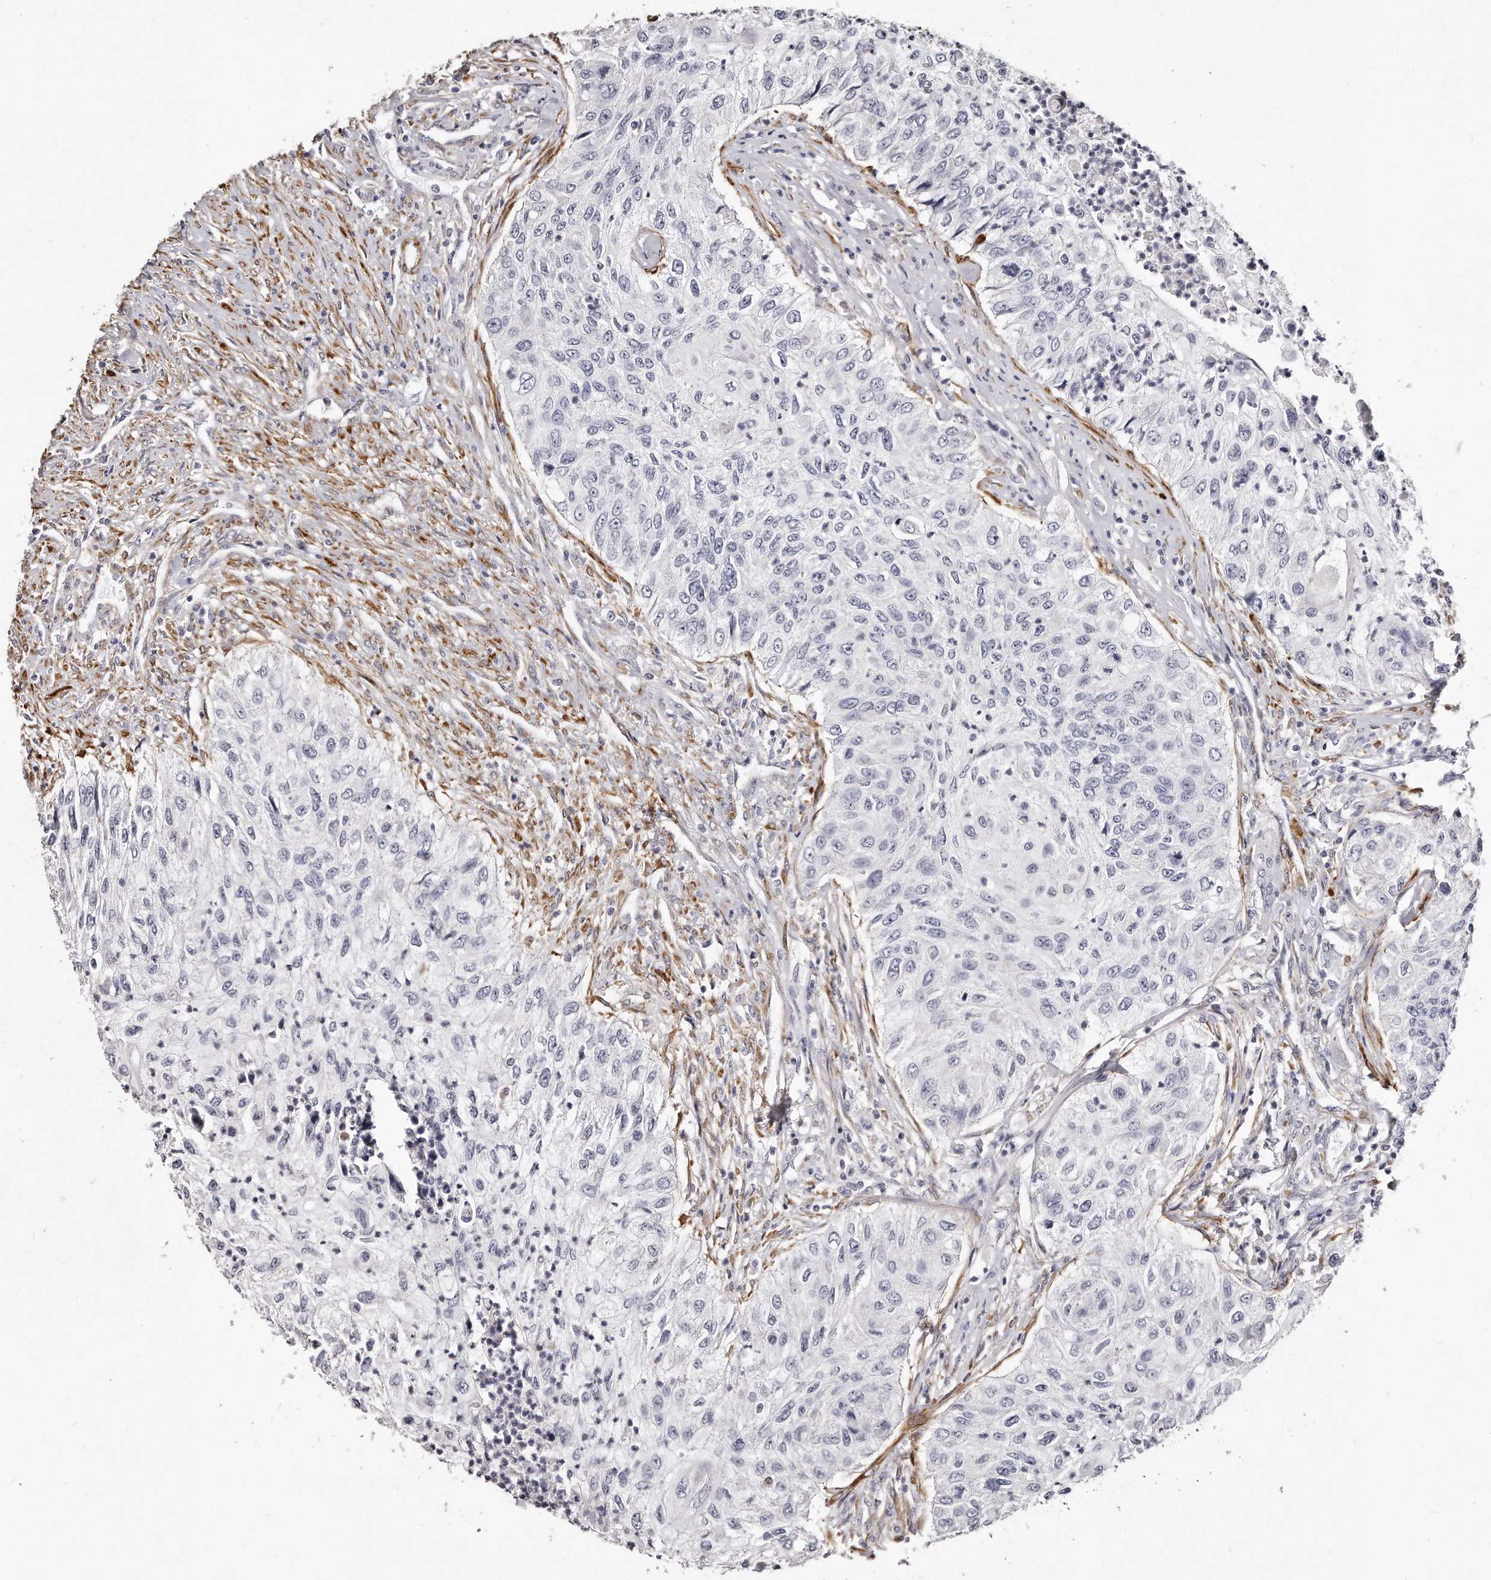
{"staining": {"intensity": "negative", "quantity": "none", "location": "none"}, "tissue": "urothelial cancer", "cell_type": "Tumor cells", "image_type": "cancer", "snomed": [{"axis": "morphology", "description": "Urothelial carcinoma, High grade"}, {"axis": "topography", "description": "Urinary bladder"}], "caption": "Immunohistochemistry (IHC) image of neoplastic tissue: high-grade urothelial carcinoma stained with DAB shows no significant protein positivity in tumor cells.", "gene": "LMOD1", "patient": {"sex": "female", "age": 60}}